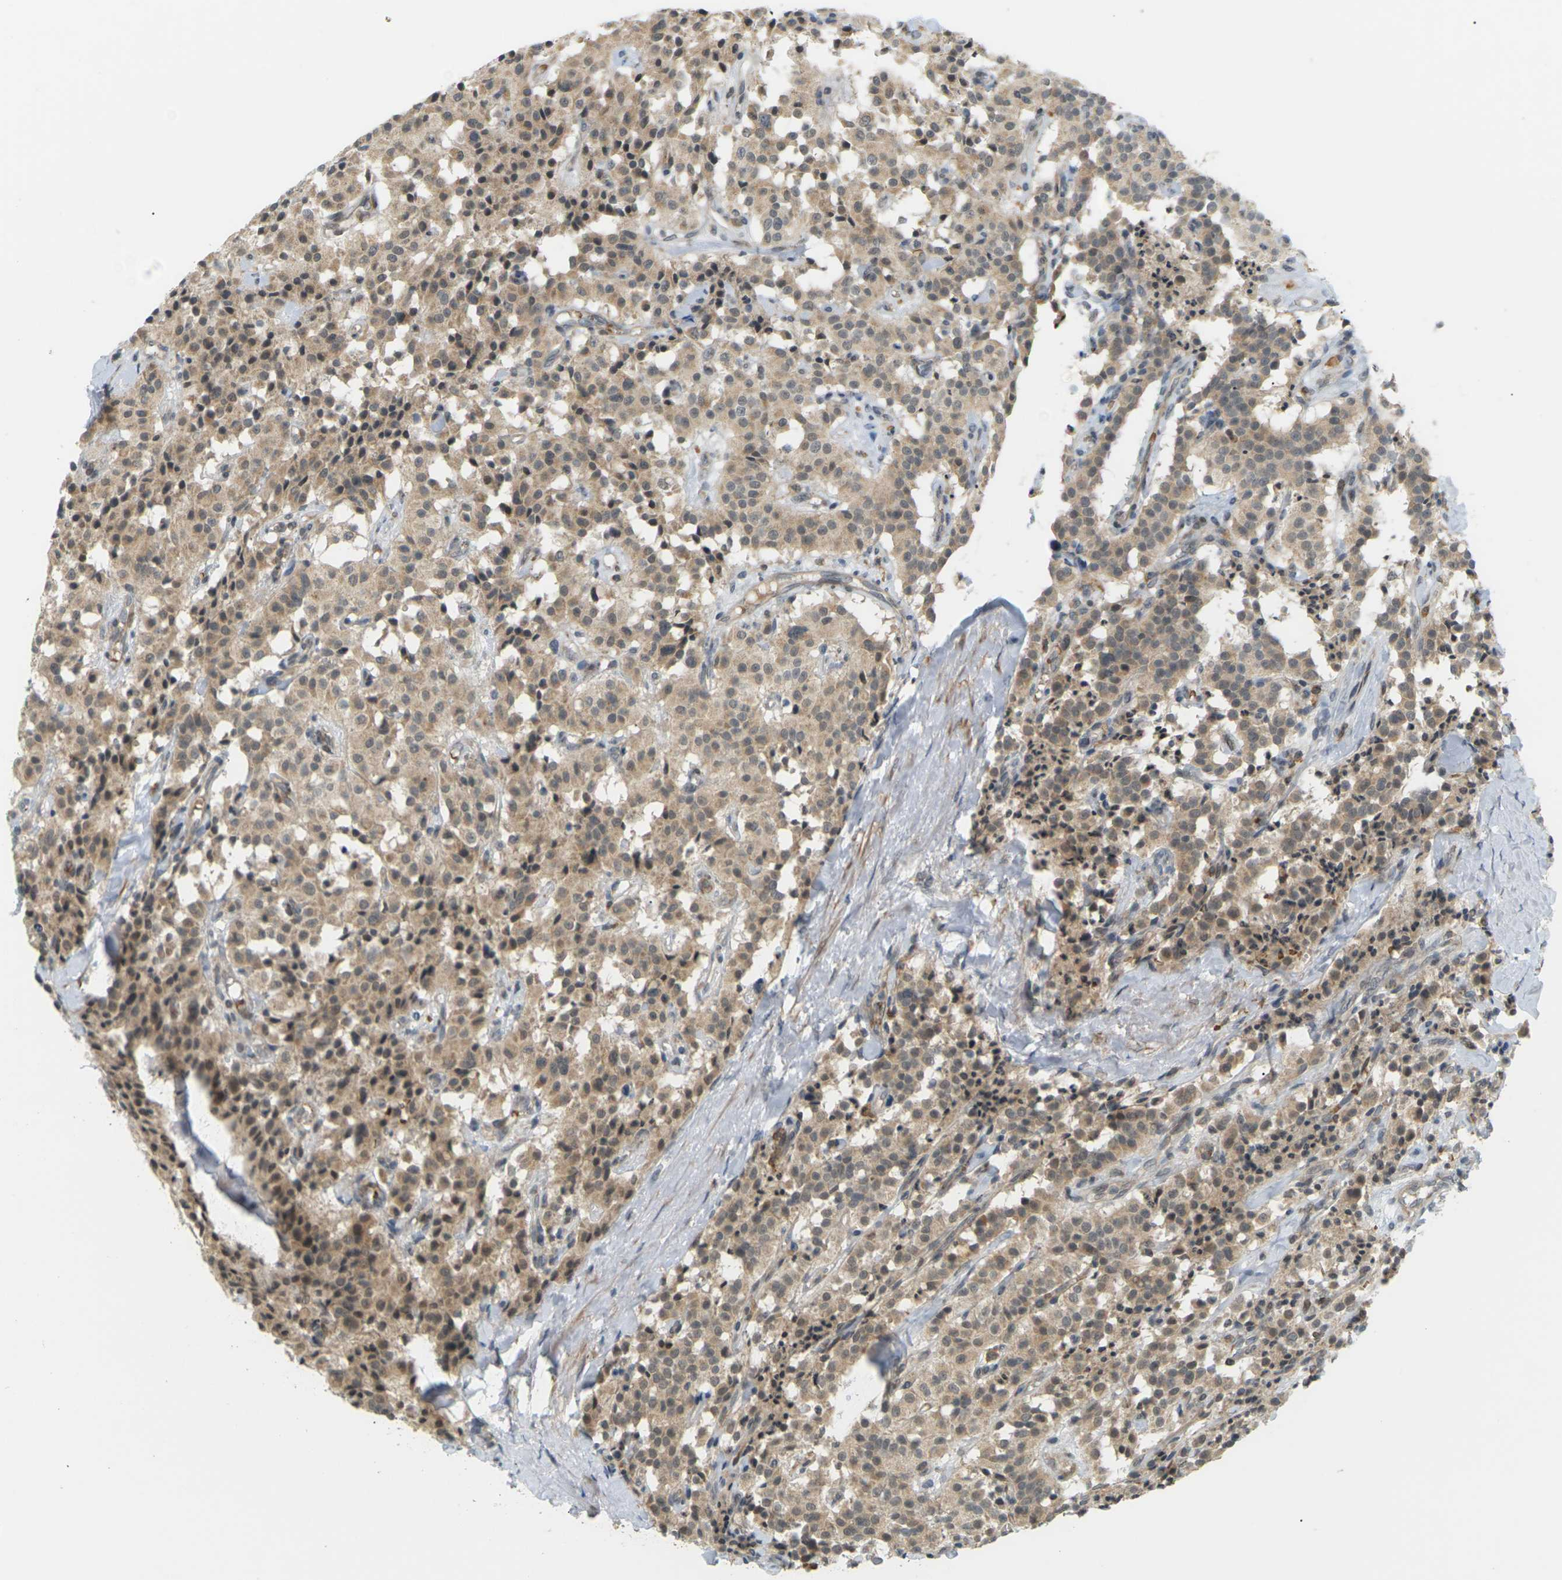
{"staining": {"intensity": "moderate", "quantity": ">75%", "location": "cytoplasmic/membranous"}, "tissue": "carcinoid", "cell_type": "Tumor cells", "image_type": "cancer", "snomed": [{"axis": "morphology", "description": "Carcinoid, malignant, NOS"}, {"axis": "topography", "description": "Lung"}], "caption": "A medium amount of moderate cytoplasmic/membranous positivity is identified in approximately >75% of tumor cells in carcinoid tissue. (DAB (3,3'-diaminobenzidine) = brown stain, brightfield microscopy at high magnification).", "gene": "SOCS6", "patient": {"sex": "male", "age": 30}}